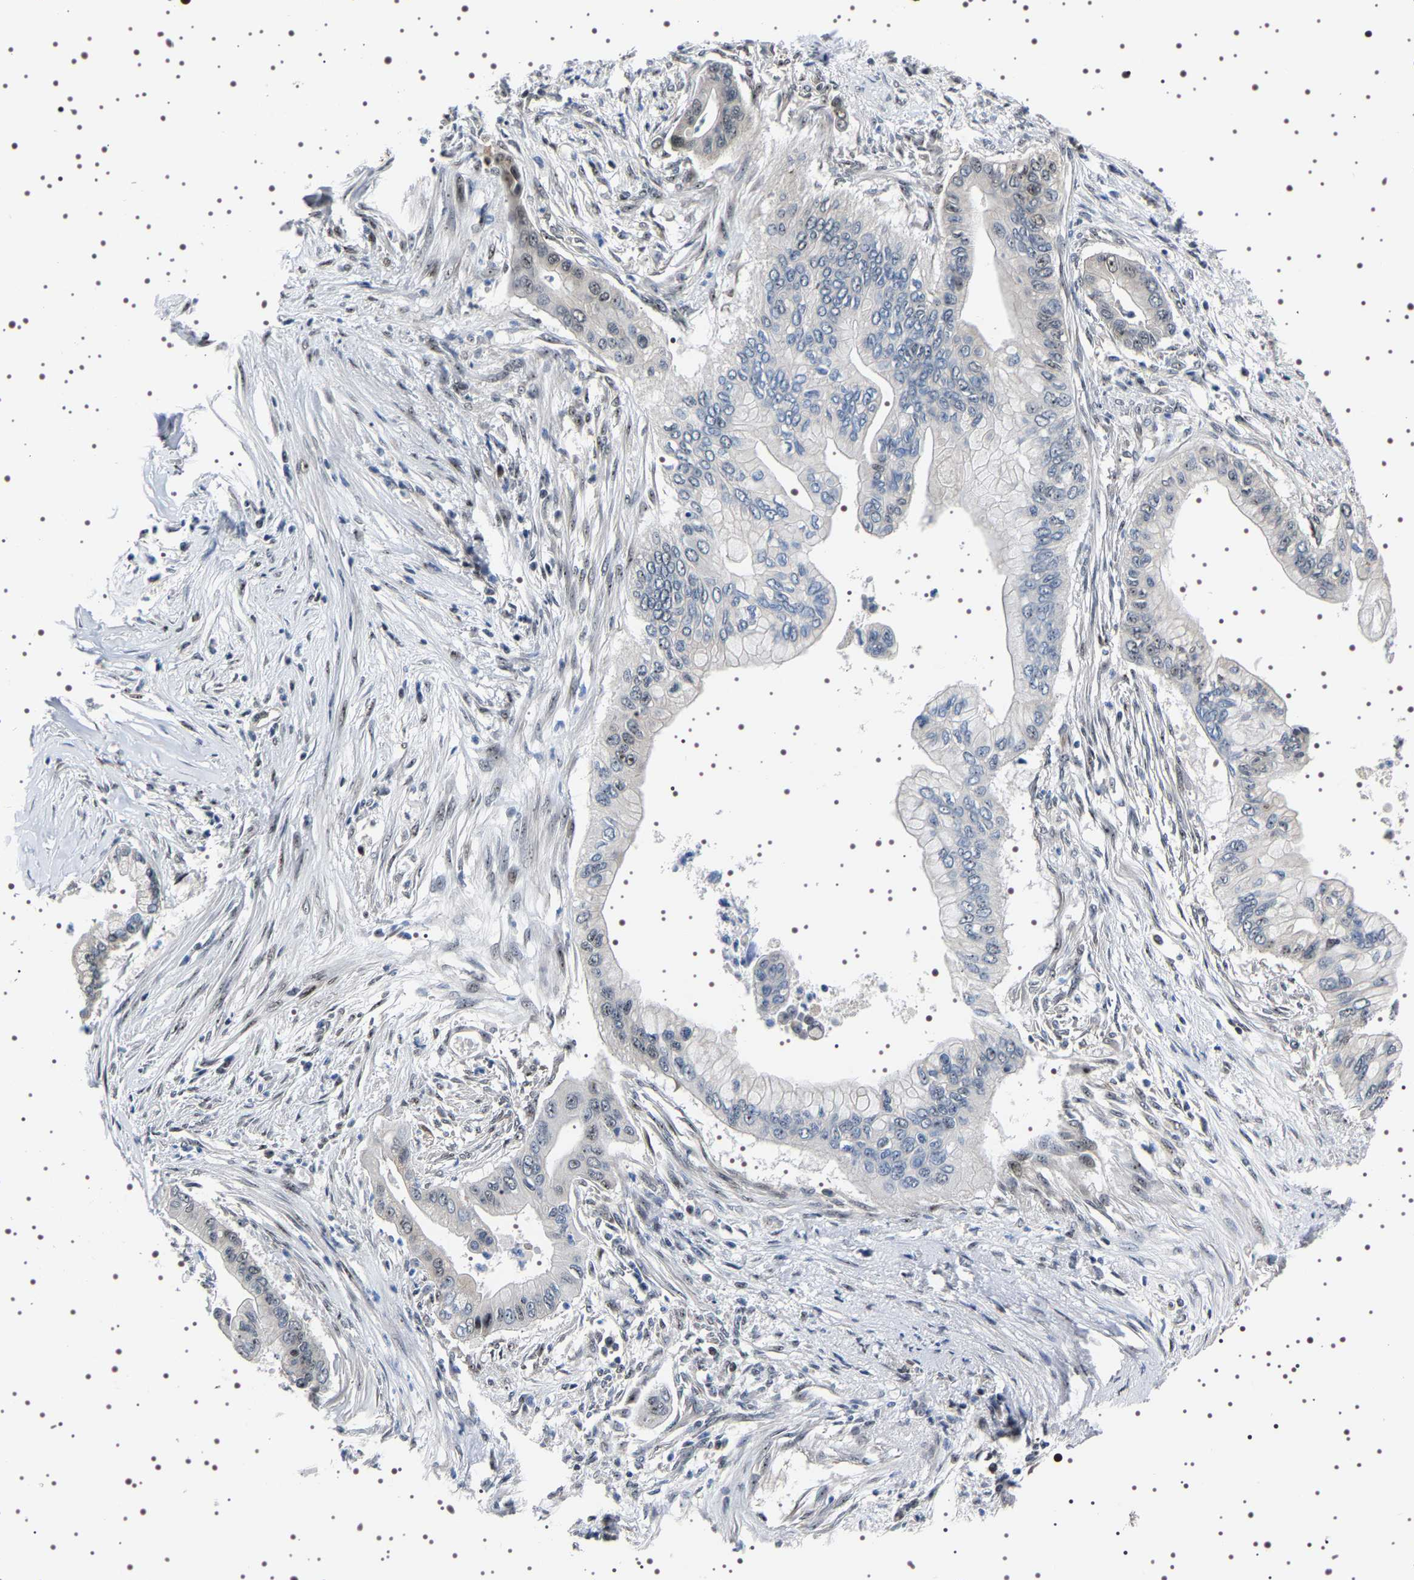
{"staining": {"intensity": "weak", "quantity": "<25%", "location": "nuclear"}, "tissue": "pancreatic cancer", "cell_type": "Tumor cells", "image_type": "cancer", "snomed": [{"axis": "morphology", "description": "Adenocarcinoma, NOS"}, {"axis": "topography", "description": "Pancreas"}], "caption": "A high-resolution micrograph shows immunohistochemistry staining of pancreatic adenocarcinoma, which shows no significant staining in tumor cells.", "gene": "GNL3", "patient": {"sex": "male", "age": 59}}